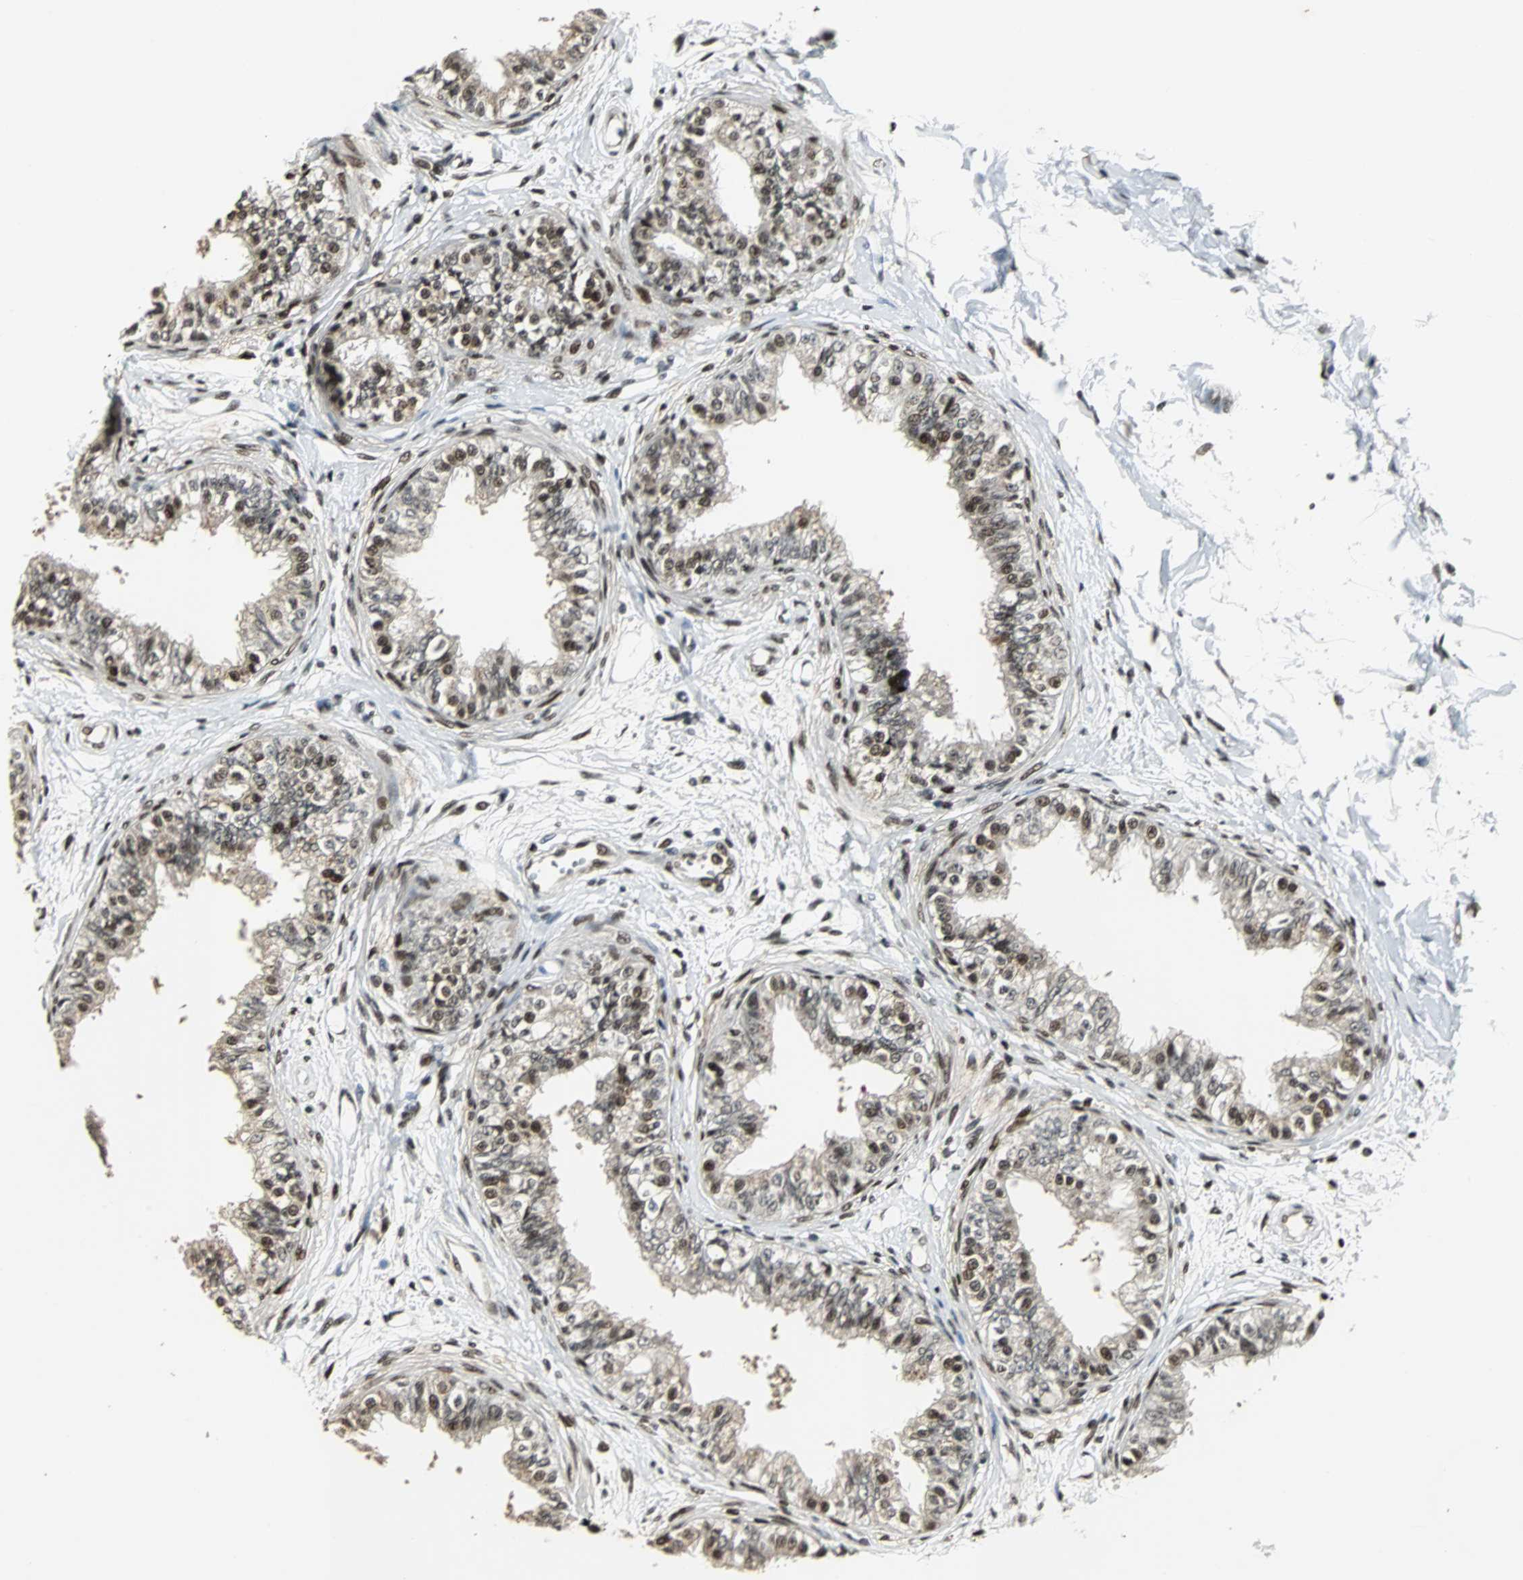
{"staining": {"intensity": "strong", "quantity": ">75%", "location": "cytoplasmic/membranous,nuclear"}, "tissue": "epididymis", "cell_type": "Glandular cells", "image_type": "normal", "snomed": [{"axis": "morphology", "description": "Normal tissue, NOS"}, {"axis": "morphology", "description": "Adenocarcinoma, metastatic, NOS"}, {"axis": "topography", "description": "Testis"}, {"axis": "topography", "description": "Epididymis"}], "caption": "Protein staining reveals strong cytoplasmic/membranous,nuclear expression in about >75% of glandular cells in benign epididymis.", "gene": "TAF5", "patient": {"sex": "male", "age": 26}}